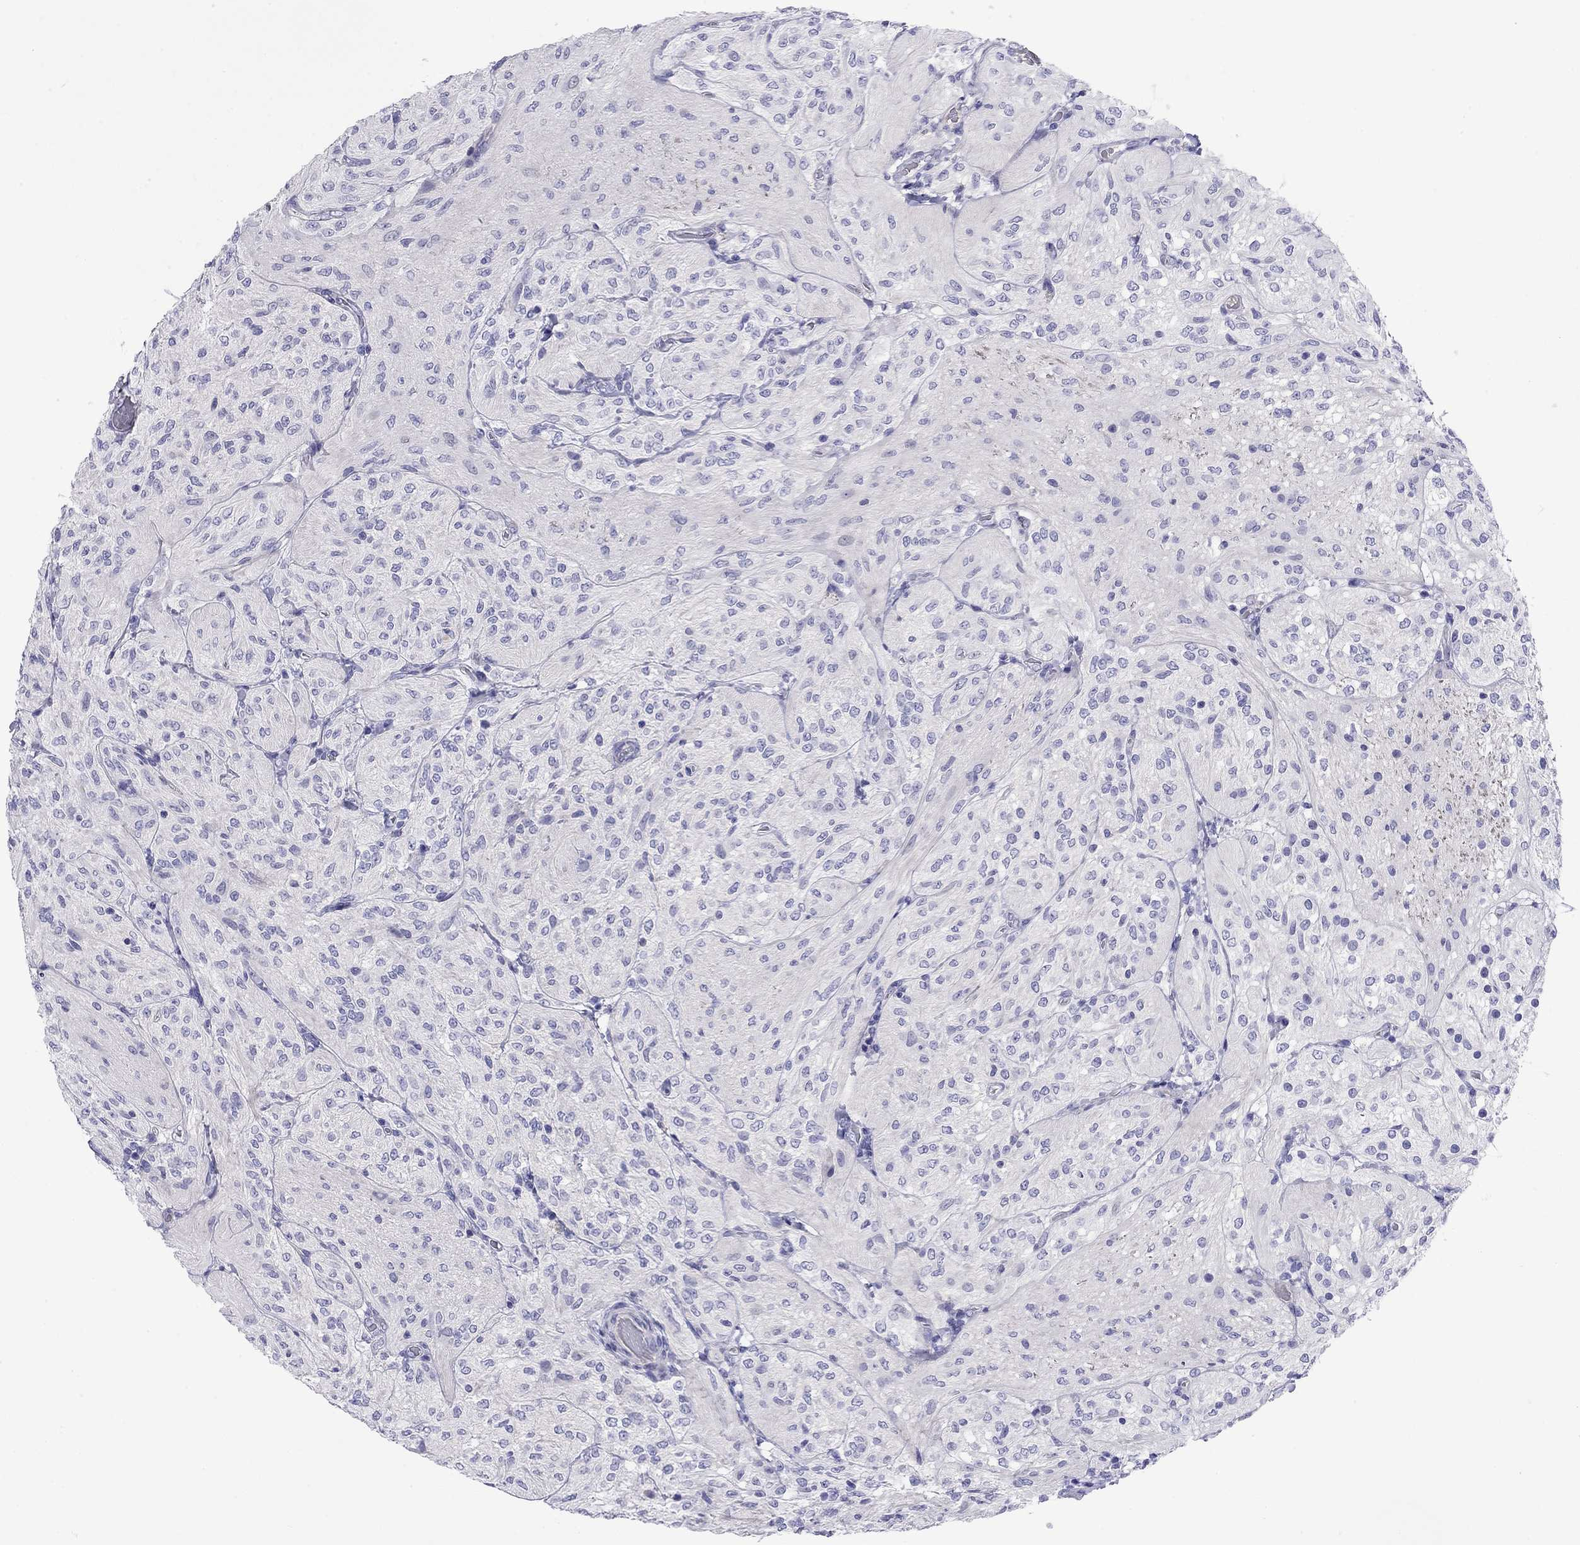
{"staining": {"intensity": "negative", "quantity": "none", "location": "none"}, "tissue": "glioma", "cell_type": "Tumor cells", "image_type": "cancer", "snomed": [{"axis": "morphology", "description": "Glioma, malignant, Low grade"}, {"axis": "topography", "description": "Brain"}], "caption": "This is a micrograph of immunohistochemistry (IHC) staining of glioma, which shows no expression in tumor cells. (DAB immunohistochemistry, high magnification).", "gene": "CMYA5", "patient": {"sex": "male", "age": 3}}